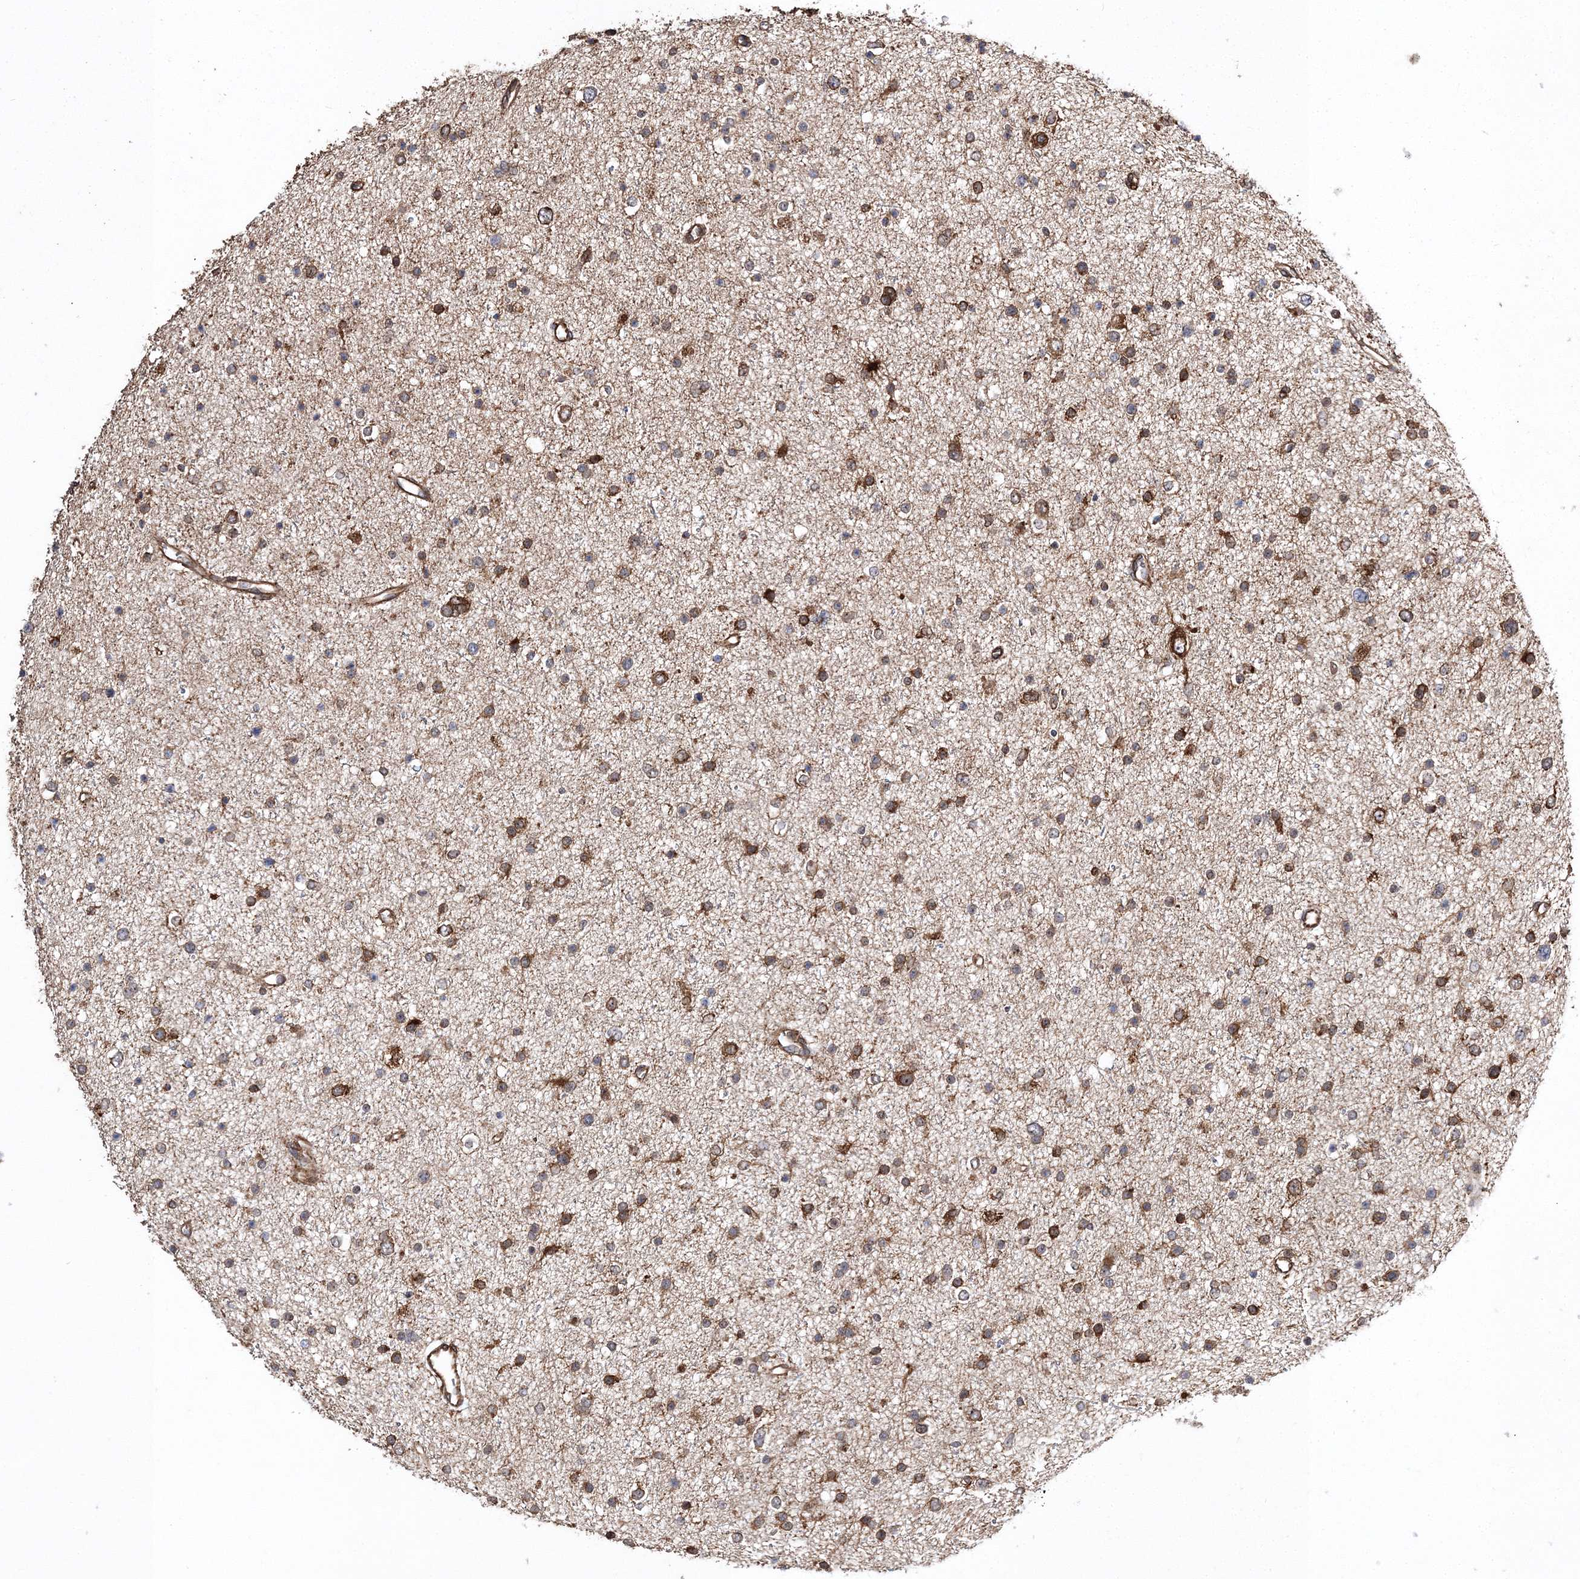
{"staining": {"intensity": "moderate", "quantity": ">75%", "location": "cytoplasmic/membranous"}, "tissue": "glioma", "cell_type": "Tumor cells", "image_type": "cancer", "snomed": [{"axis": "morphology", "description": "Glioma, malignant, Low grade"}, {"axis": "topography", "description": "Brain"}], "caption": "Immunohistochemical staining of human glioma displays medium levels of moderate cytoplasmic/membranous staining in approximately >75% of tumor cells.", "gene": "SCRN3", "patient": {"sex": "female", "age": 37}}